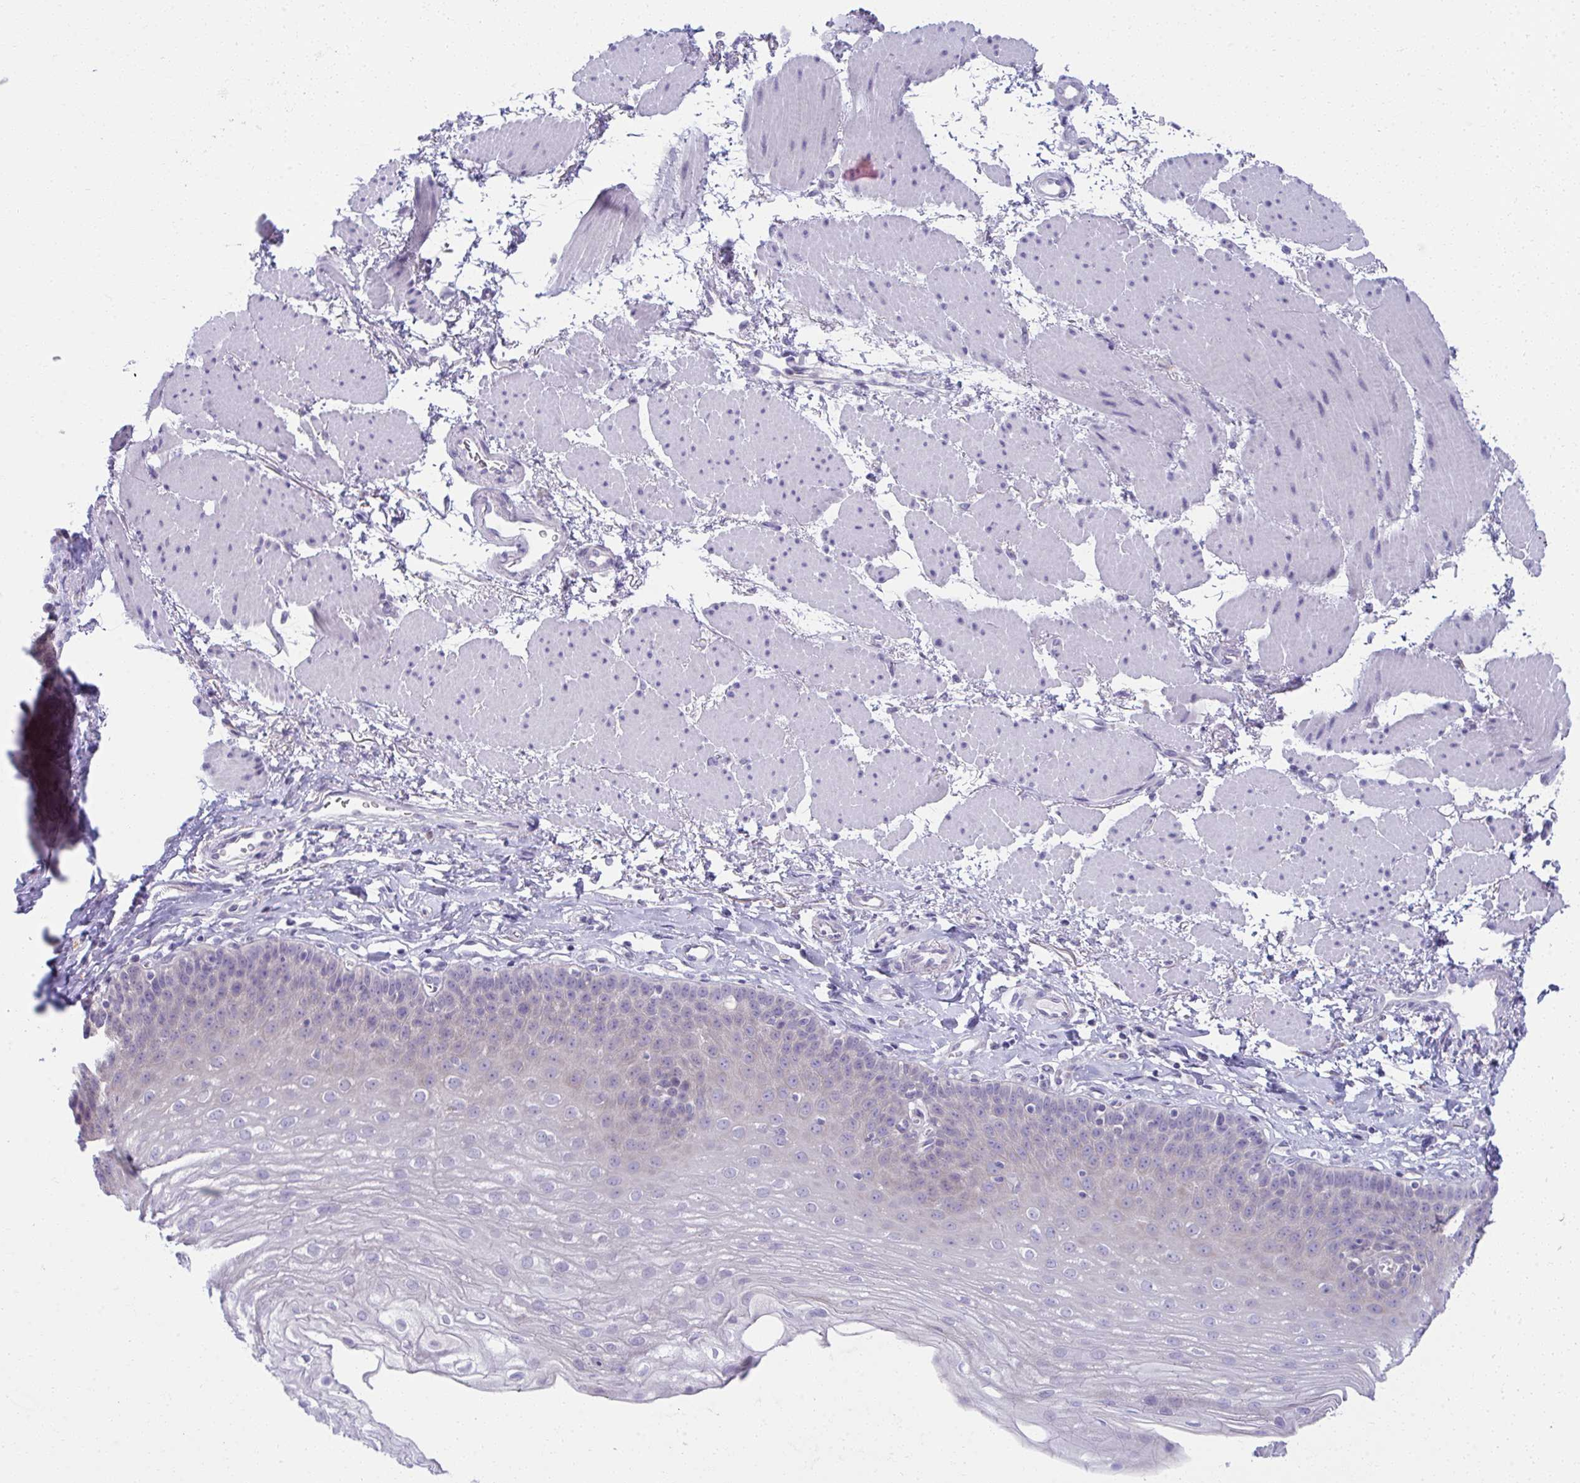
{"staining": {"intensity": "negative", "quantity": "none", "location": "none"}, "tissue": "esophagus", "cell_type": "Squamous epithelial cells", "image_type": "normal", "snomed": [{"axis": "morphology", "description": "Normal tissue, NOS"}, {"axis": "topography", "description": "Esophagus"}], "caption": "High power microscopy micrograph of an immunohistochemistry image of normal esophagus, revealing no significant positivity in squamous epithelial cells. (Immunohistochemistry, brightfield microscopy, high magnification).", "gene": "FASLG", "patient": {"sex": "female", "age": 81}}